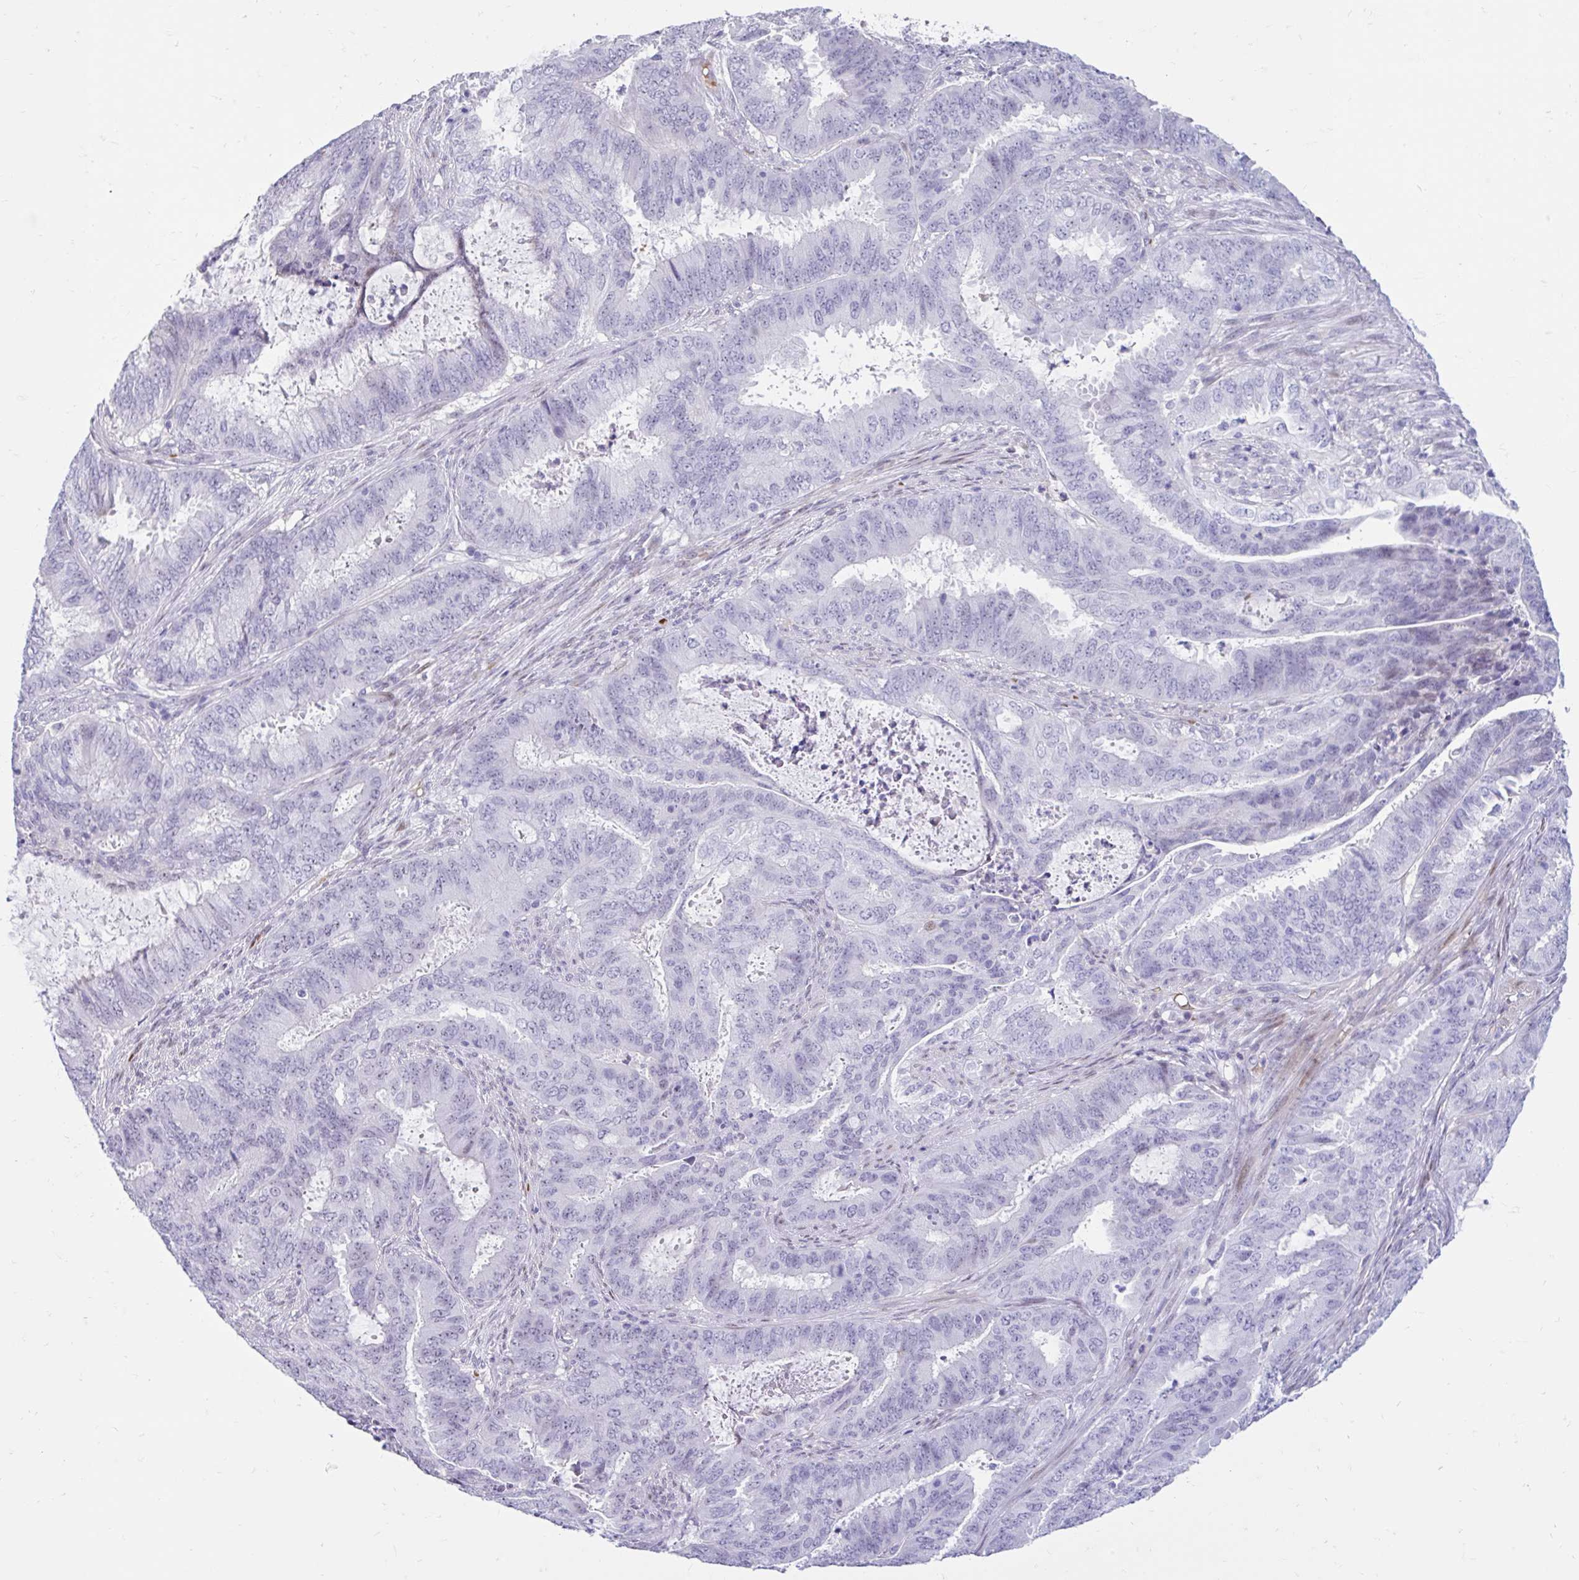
{"staining": {"intensity": "negative", "quantity": "none", "location": "none"}, "tissue": "endometrial cancer", "cell_type": "Tumor cells", "image_type": "cancer", "snomed": [{"axis": "morphology", "description": "Adenocarcinoma, NOS"}, {"axis": "topography", "description": "Endometrium"}], "caption": "This photomicrograph is of adenocarcinoma (endometrial) stained with immunohistochemistry to label a protein in brown with the nuclei are counter-stained blue. There is no expression in tumor cells.", "gene": "NHLH2", "patient": {"sex": "female", "age": 51}}